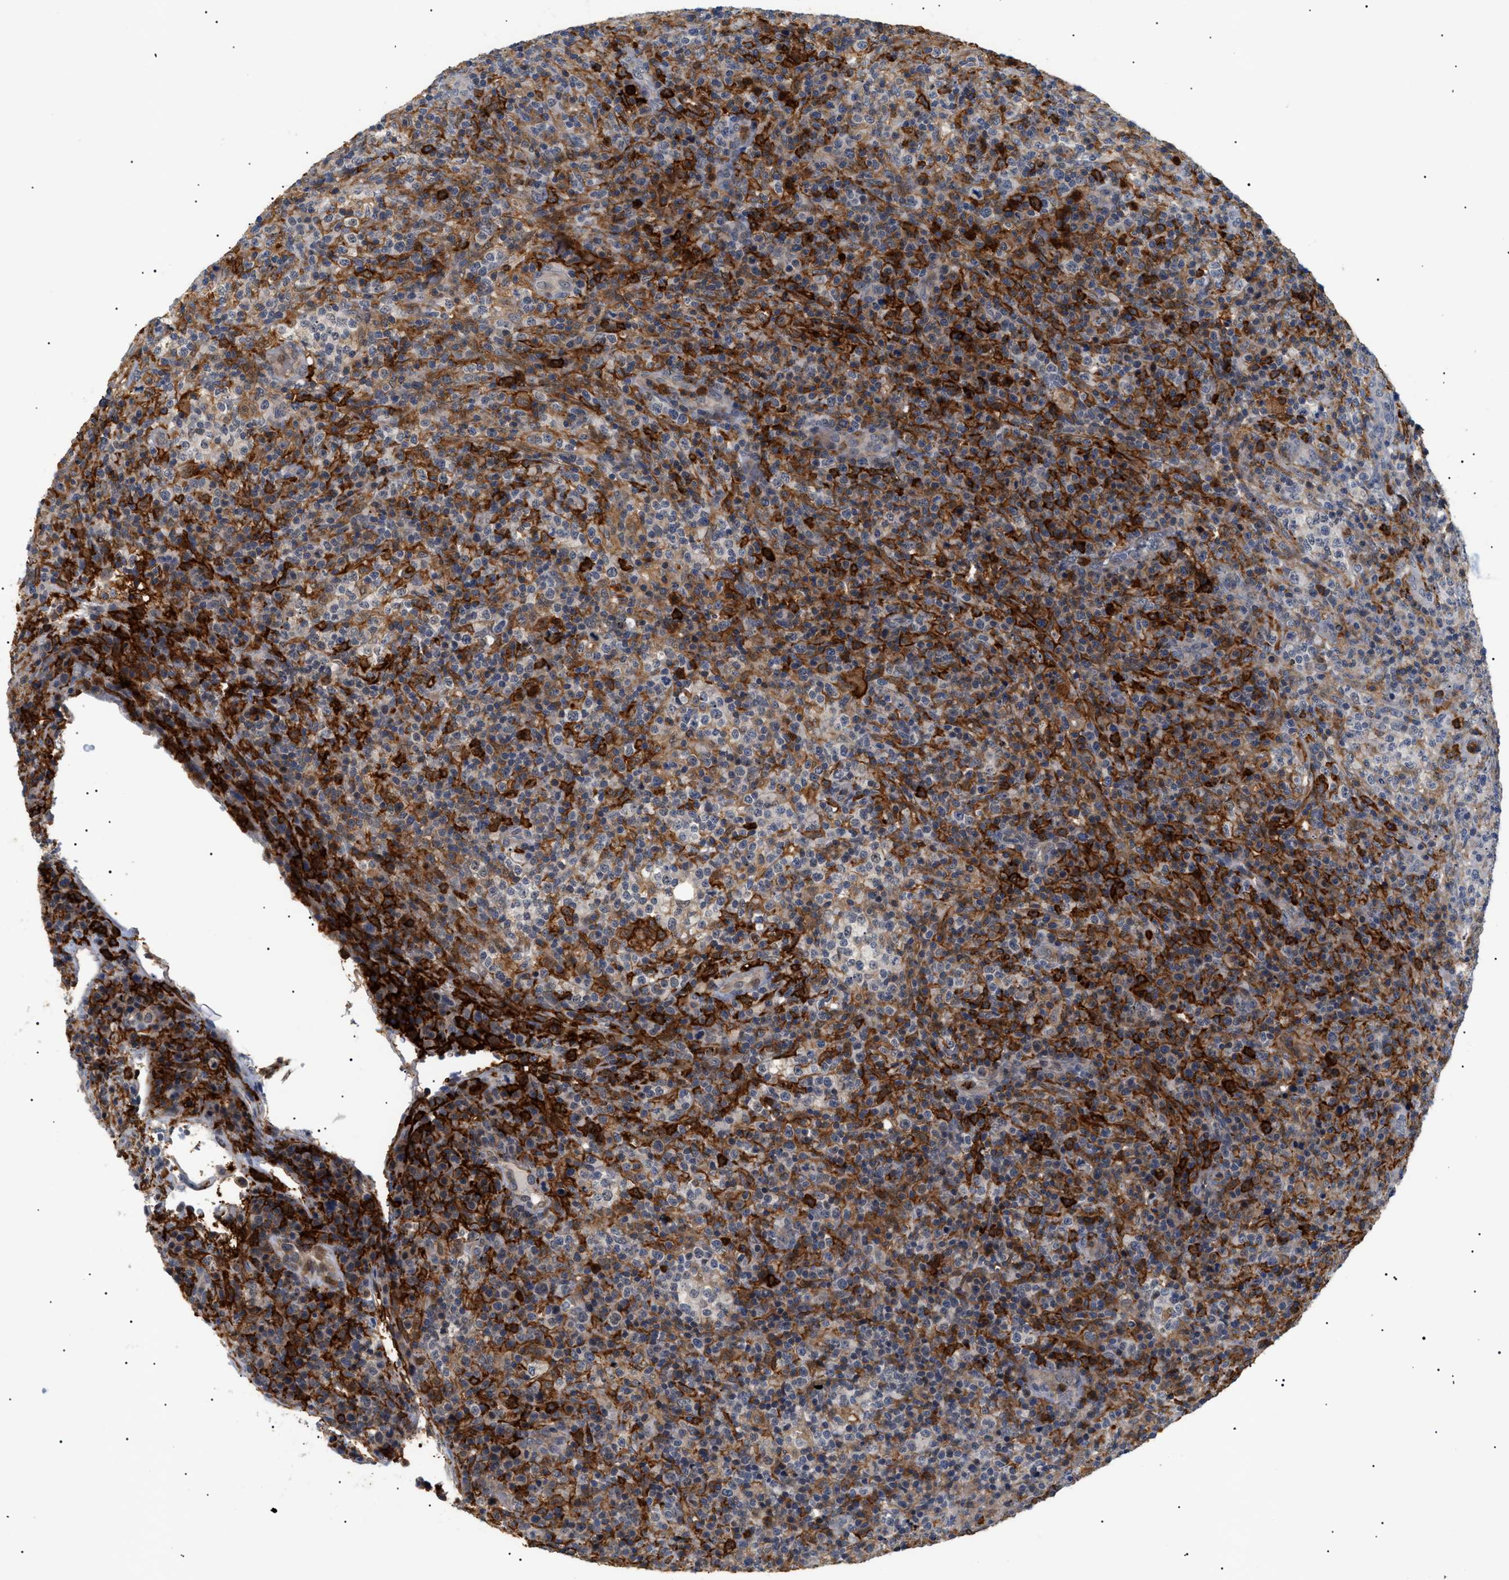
{"staining": {"intensity": "weak", "quantity": "25%-75%", "location": "cytoplasmic/membranous"}, "tissue": "lymphoma", "cell_type": "Tumor cells", "image_type": "cancer", "snomed": [{"axis": "morphology", "description": "Malignant lymphoma, non-Hodgkin's type, High grade"}, {"axis": "topography", "description": "Lymph node"}], "caption": "Immunohistochemical staining of human lymphoma demonstrates low levels of weak cytoplasmic/membranous protein positivity in about 25%-75% of tumor cells.", "gene": "CD300A", "patient": {"sex": "female", "age": 76}}